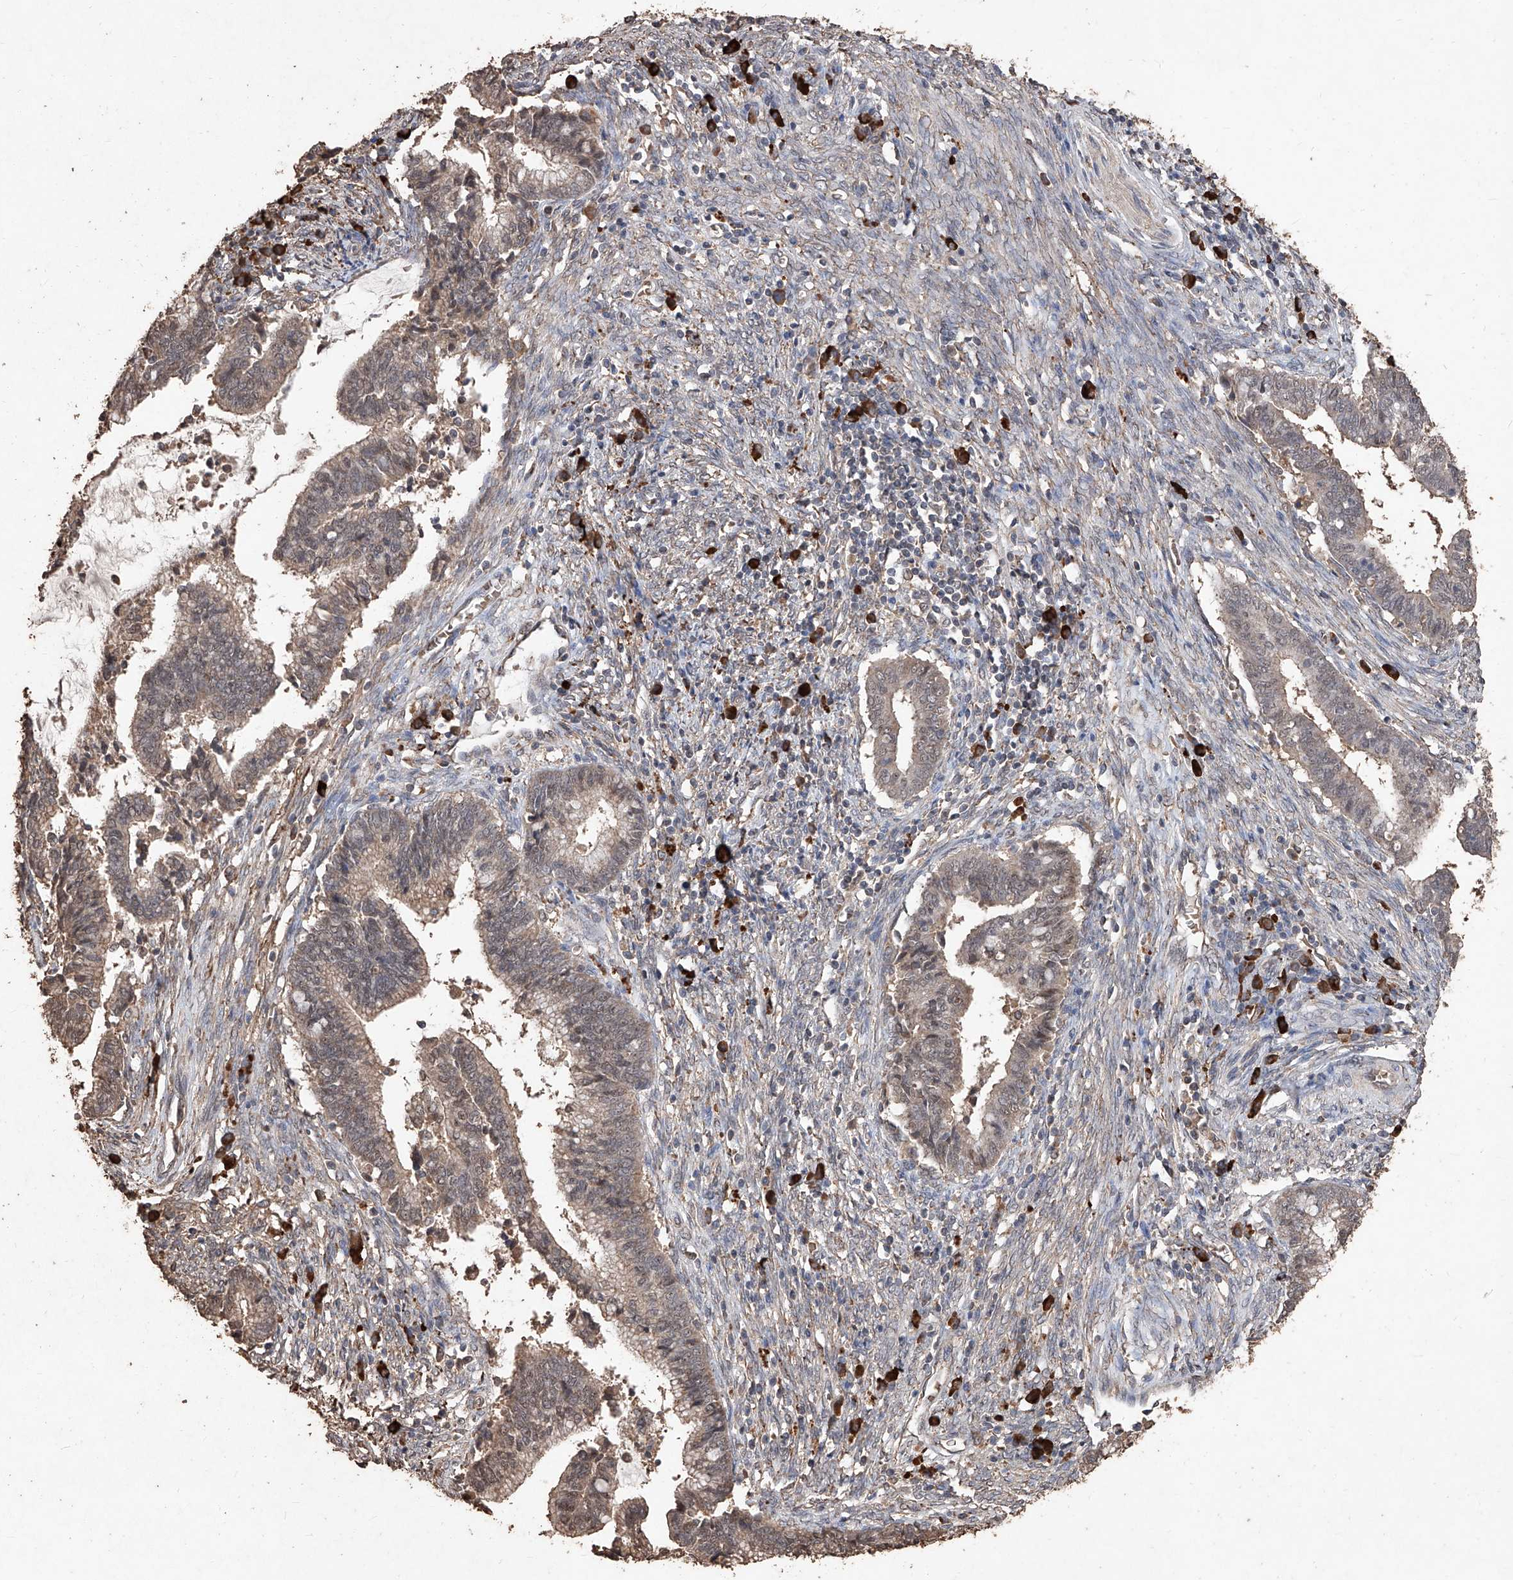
{"staining": {"intensity": "moderate", "quantity": ">75%", "location": "cytoplasmic/membranous,nuclear"}, "tissue": "cervical cancer", "cell_type": "Tumor cells", "image_type": "cancer", "snomed": [{"axis": "morphology", "description": "Adenocarcinoma, NOS"}, {"axis": "topography", "description": "Cervix"}], "caption": "Protein analysis of adenocarcinoma (cervical) tissue reveals moderate cytoplasmic/membranous and nuclear staining in approximately >75% of tumor cells.", "gene": "EML1", "patient": {"sex": "female", "age": 44}}